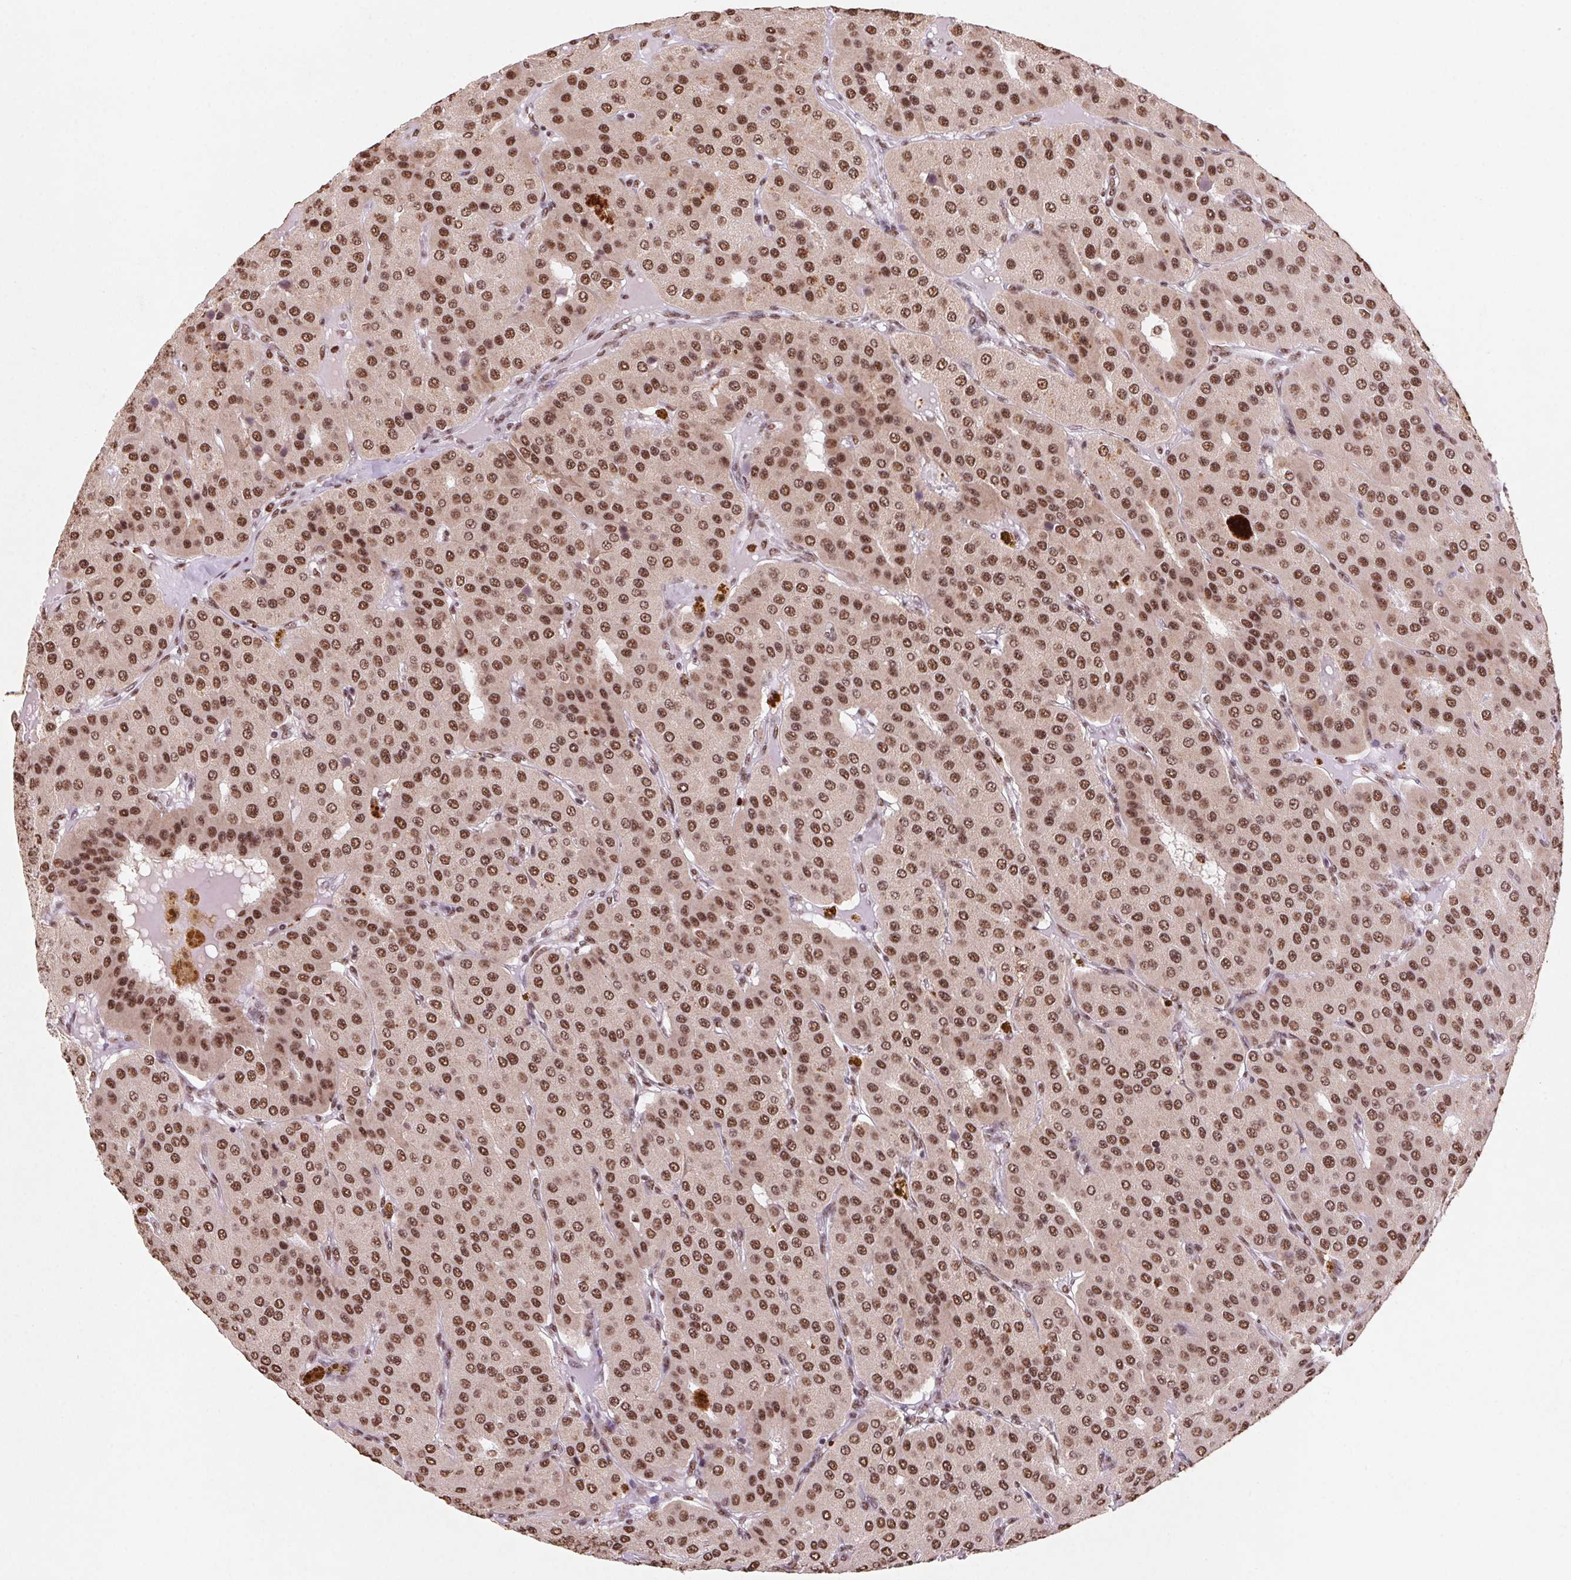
{"staining": {"intensity": "strong", "quantity": ">75%", "location": "nuclear"}, "tissue": "parathyroid gland", "cell_type": "Glandular cells", "image_type": "normal", "snomed": [{"axis": "morphology", "description": "Normal tissue, NOS"}, {"axis": "morphology", "description": "Adenoma, NOS"}, {"axis": "topography", "description": "Parathyroid gland"}], "caption": "Parathyroid gland stained for a protein (brown) demonstrates strong nuclear positive staining in about >75% of glandular cells.", "gene": "SNRPG", "patient": {"sex": "female", "age": 86}}